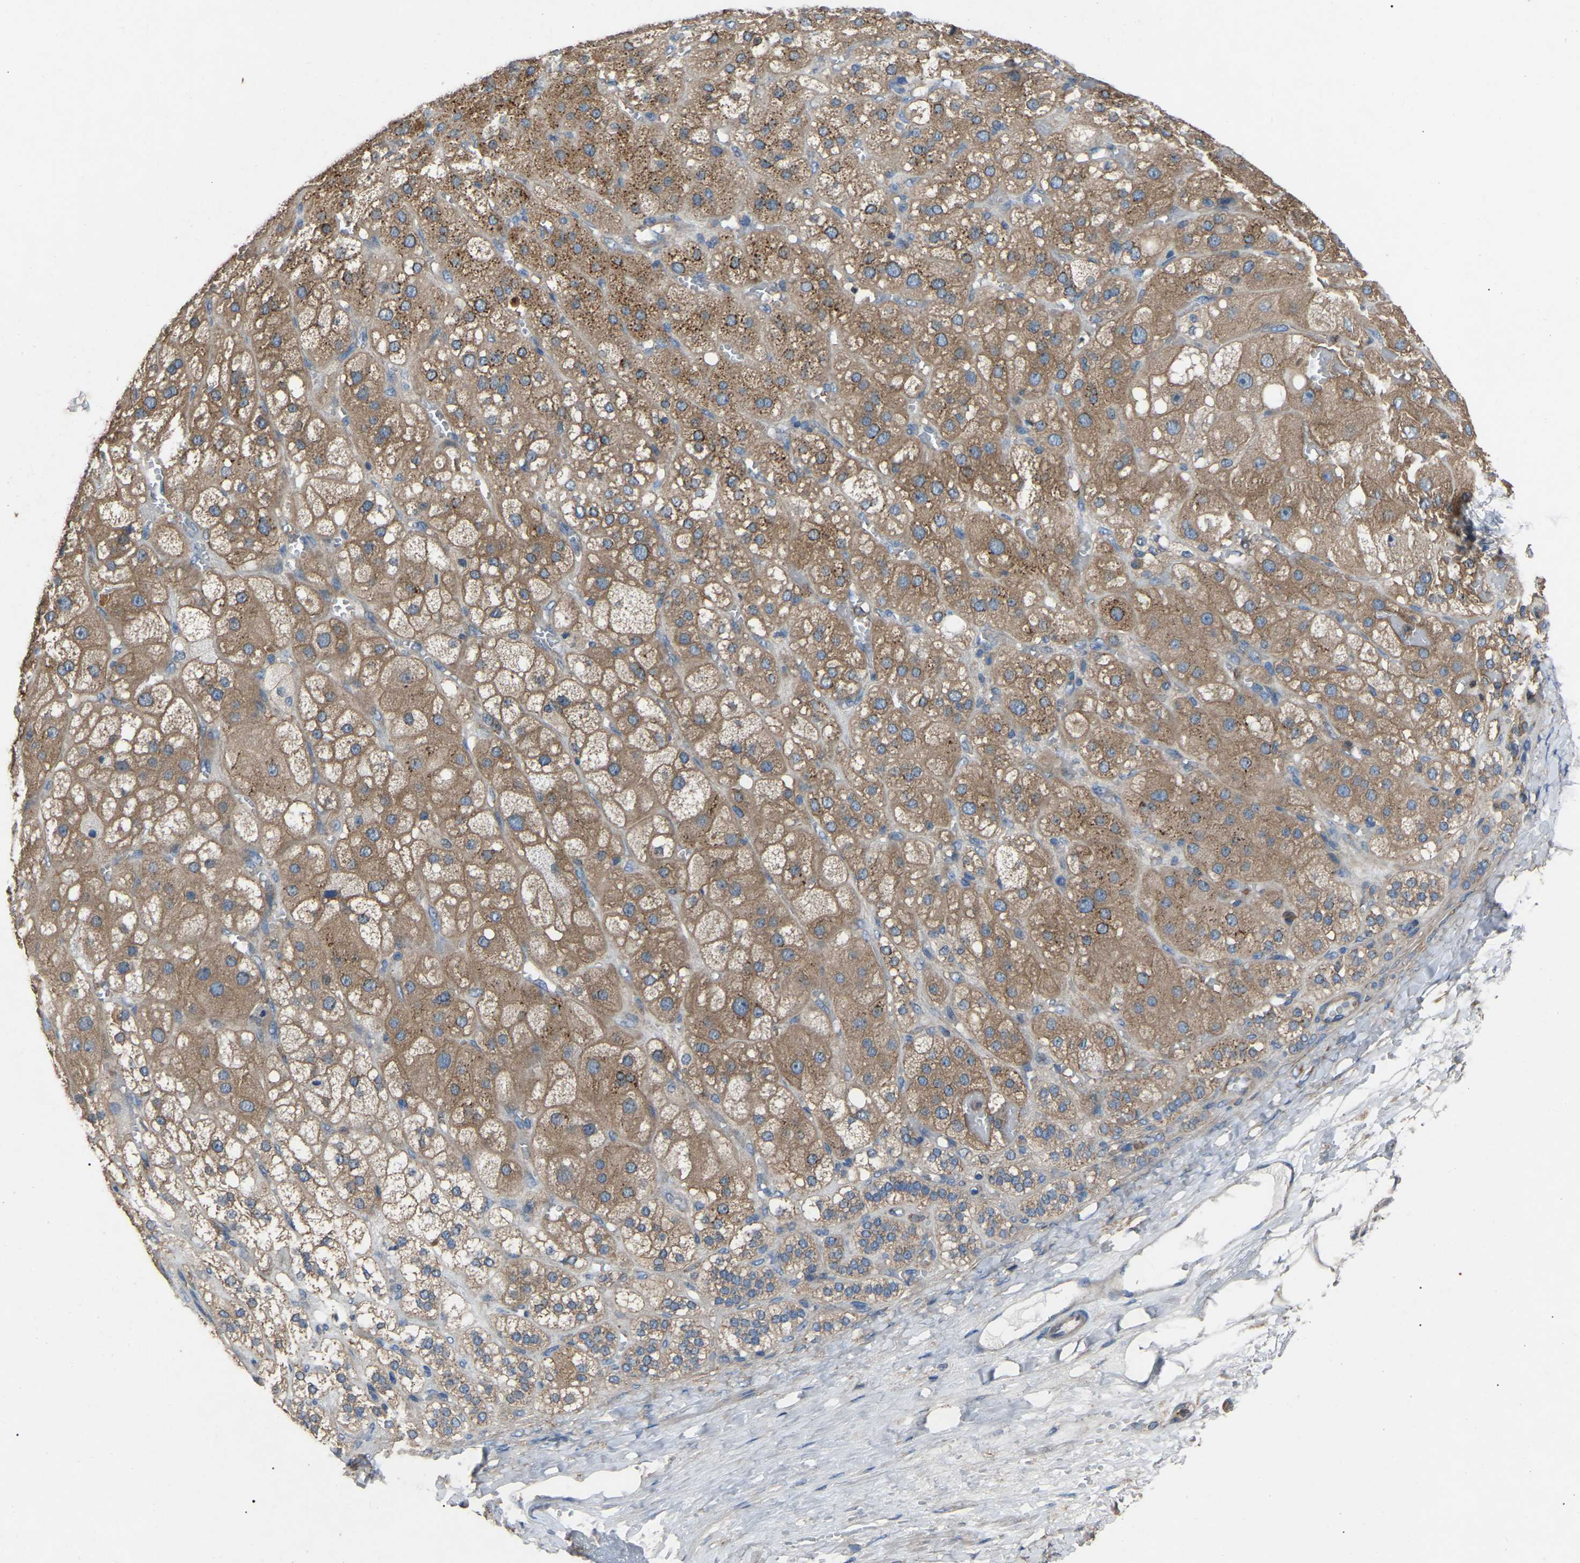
{"staining": {"intensity": "moderate", "quantity": ">75%", "location": "cytoplasmic/membranous"}, "tissue": "adrenal gland", "cell_type": "Glandular cells", "image_type": "normal", "snomed": [{"axis": "morphology", "description": "Normal tissue, NOS"}, {"axis": "topography", "description": "Adrenal gland"}], "caption": "This histopathology image demonstrates immunohistochemistry staining of normal human adrenal gland, with medium moderate cytoplasmic/membranous expression in approximately >75% of glandular cells.", "gene": "AIMP1", "patient": {"sex": "female", "age": 47}}